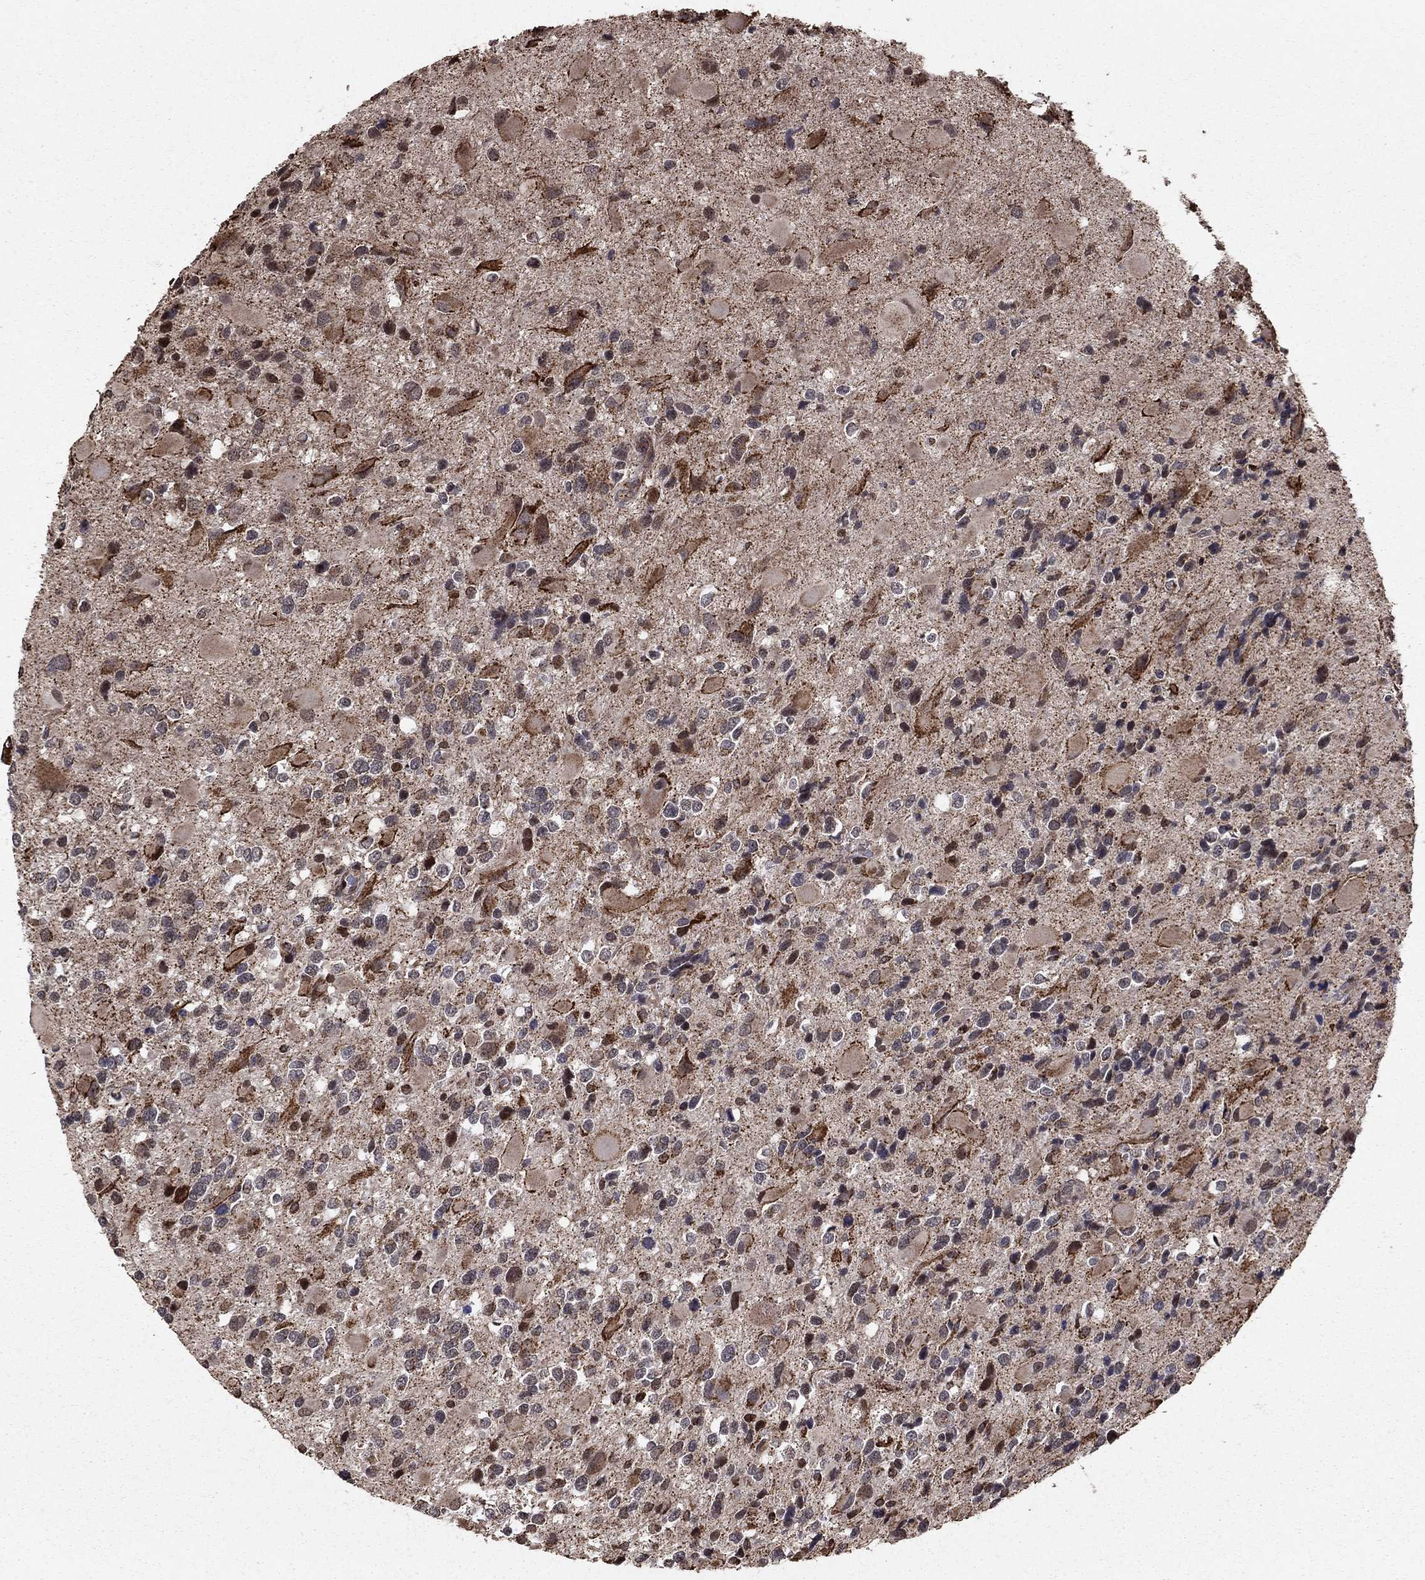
{"staining": {"intensity": "moderate", "quantity": ">75%", "location": "cytoplasmic/membranous"}, "tissue": "glioma", "cell_type": "Tumor cells", "image_type": "cancer", "snomed": [{"axis": "morphology", "description": "Glioma, malignant, Low grade"}, {"axis": "topography", "description": "Brain"}], "caption": "This histopathology image demonstrates glioma stained with immunohistochemistry (IHC) to label a protein in brown. The cytoplasmic/membranous of tumor cells show moderate positivity for the protein. Nuclei are counter-stained blue.", "gene": "ACOT13", "patient": {"sex": "female", "age": 32}}